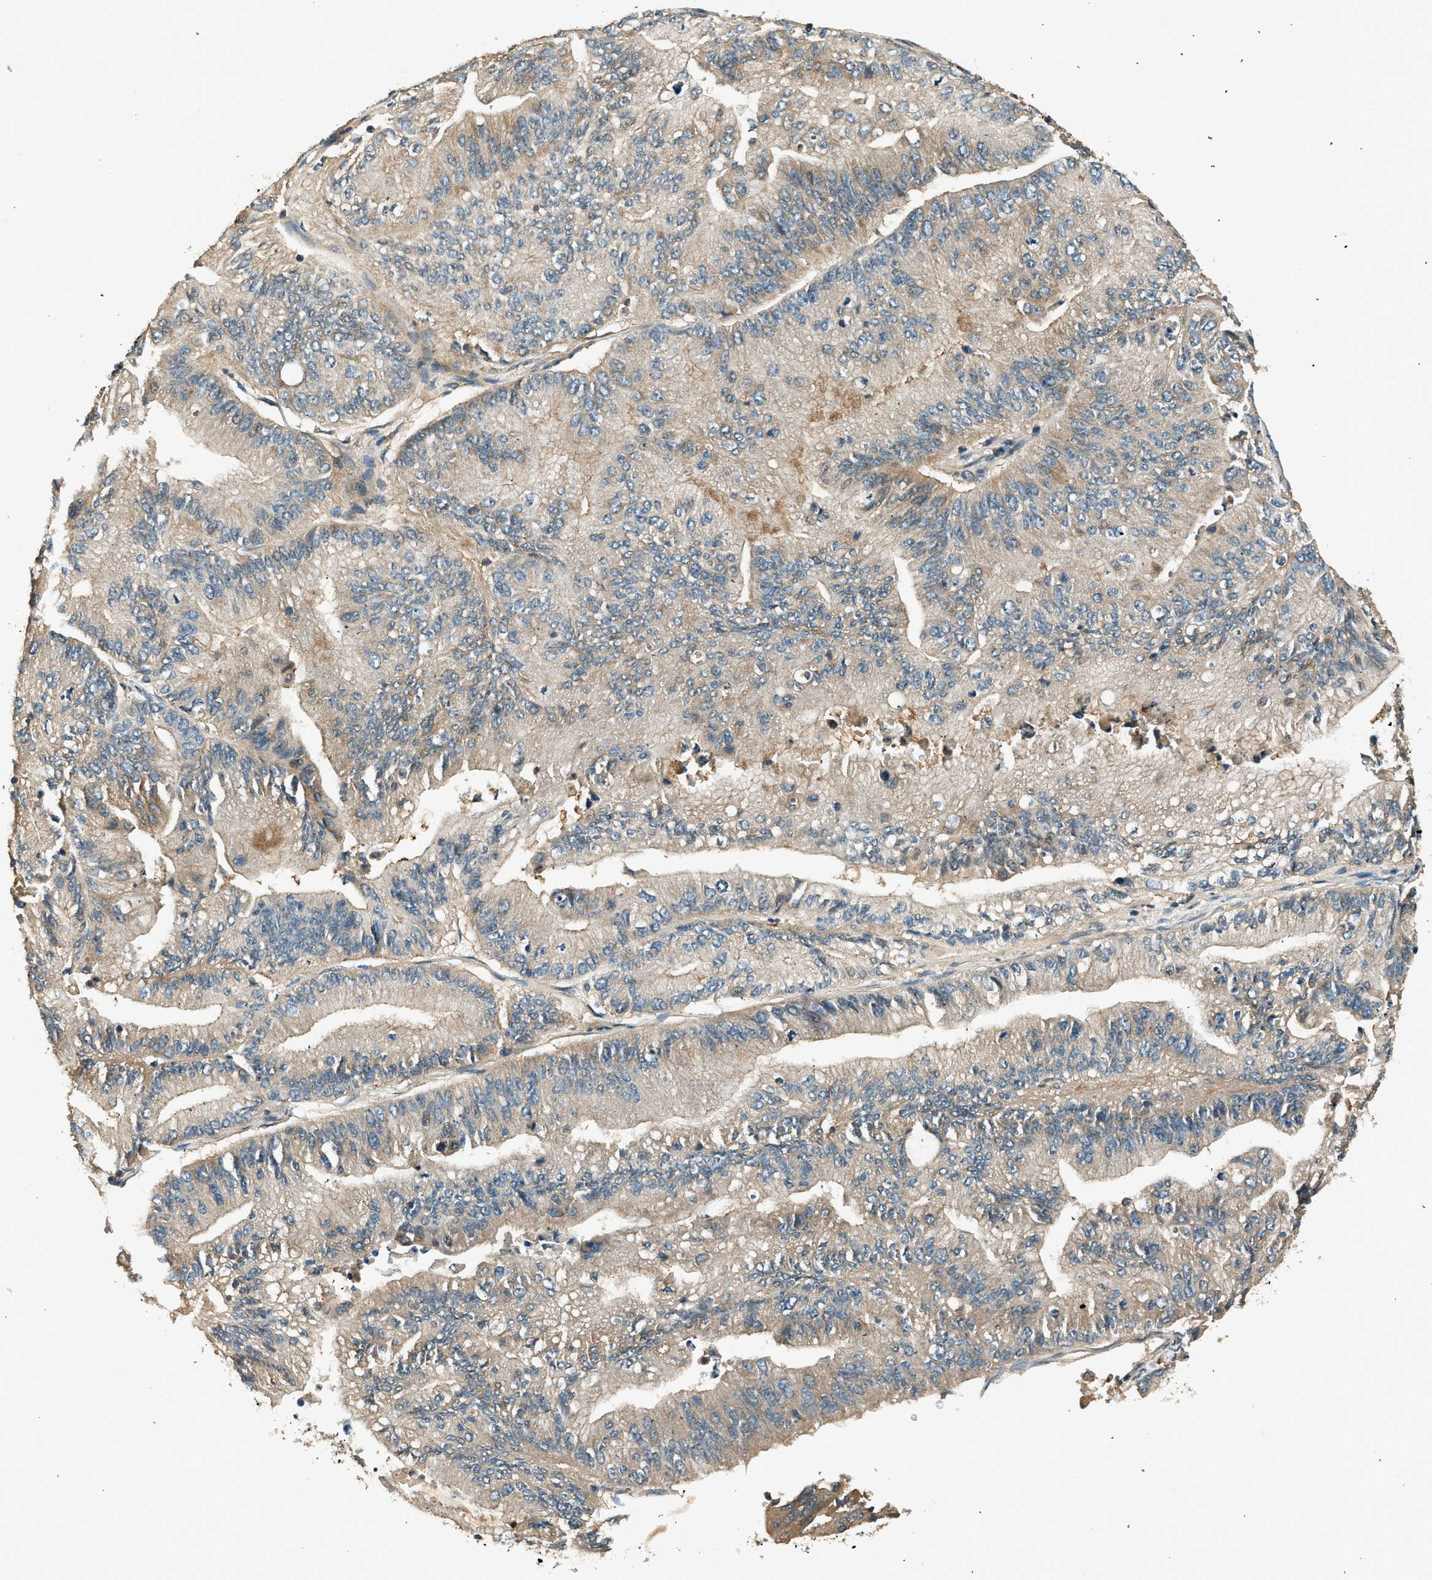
{"staining": {"intensity": "moderate", "quantity": "<25%", "location": "cytoplasmic/membranous"}, "tissue": "ovarian cancer", "cell_type": "Tumor cells", "image_type": "cancer", "snomed": [{"axis": "morphology", "description": "Cystadenocarcinoma, mucinous, NOS"}, {"axis": "topography", "description": "Ovary"}], "caption": "Mucinous cystadenocarcinoma (ovarian) tissue demonstrates moderate cytoplasmic/membranous expression in approximately <25% of tumor cells, visualized by immunohistochemistry.", "gene": "ARHGEF11", "patient": {"sex": "female", "age": 61}}